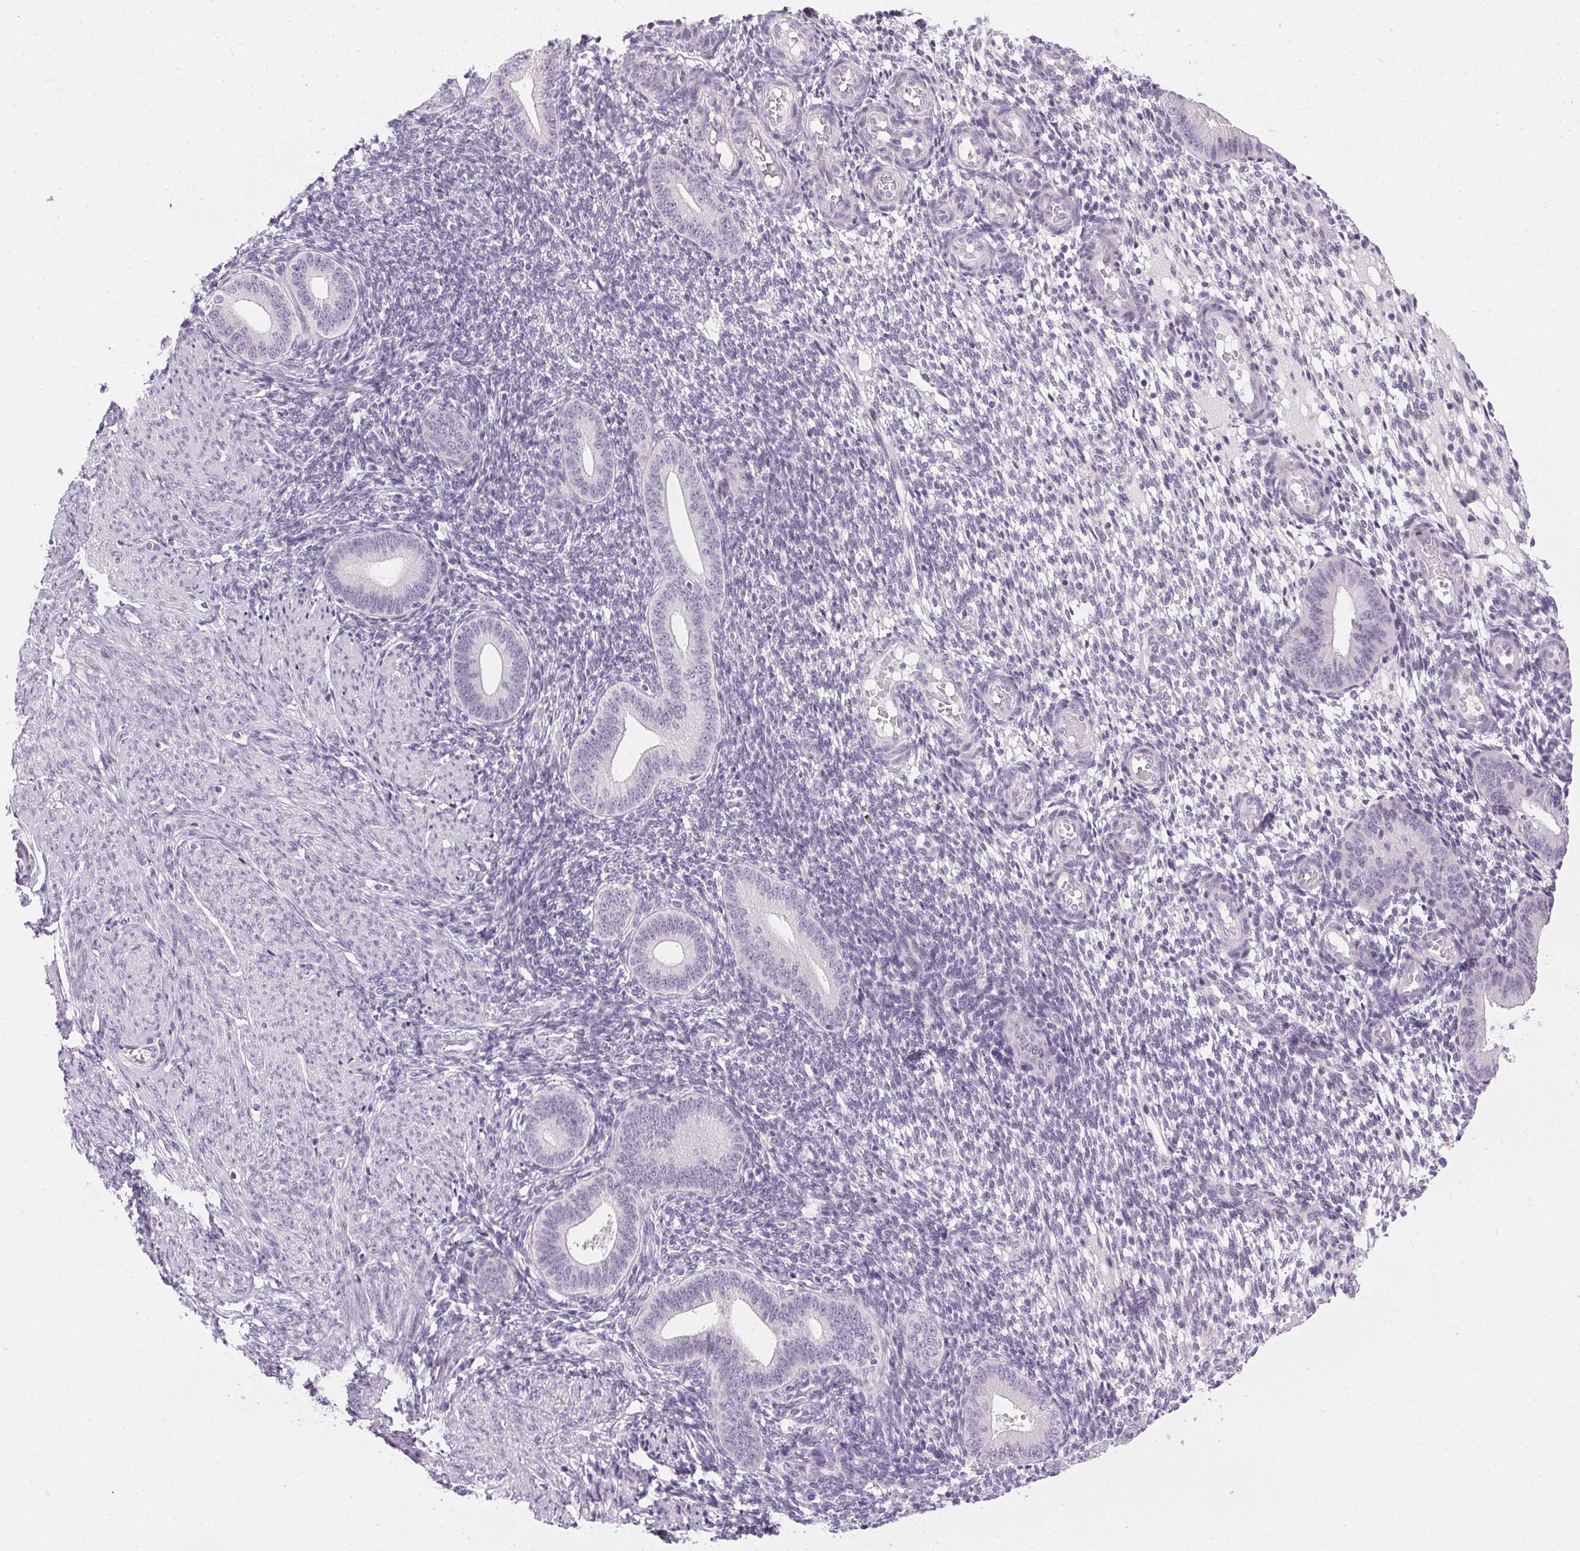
{"staining": {"intensity": "negative", "quantity": "none", "location": "none"}, "tissue": "endometrium", "cell_type": "Cells in endometrial stroma", "image_type": "normal", "snomed": [{"axis": "morphology", "description": "Normal tissue, NOS"}, {"axis": "topography", "description": "Endometrium"}], "caption": "Immunohistochemistry image of normal human endometrium stained for a protein (brown), which exhibits no expression in cells in endometrial stroma.", "gene": "GSDMC", "patient": {"sex": "female", "age": 40}}